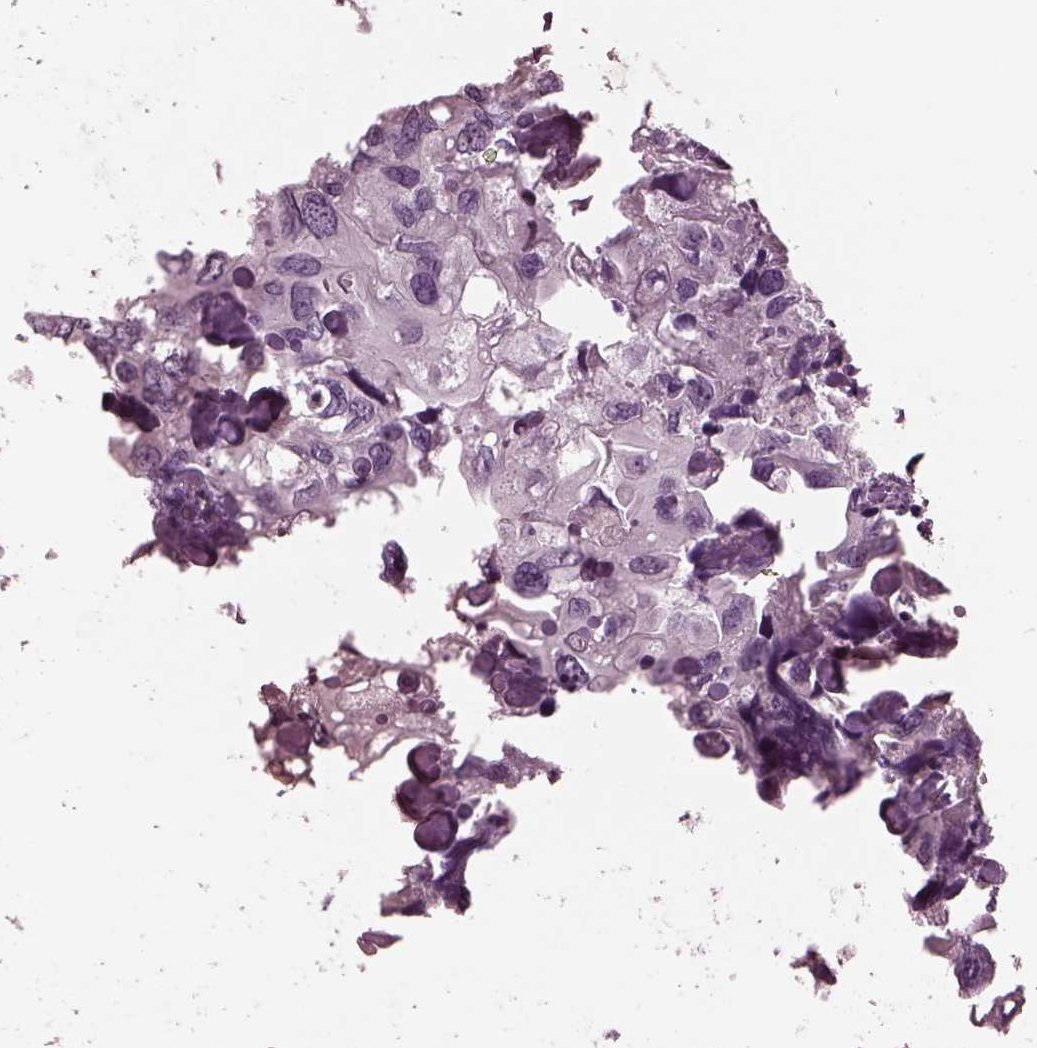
{"staining": {"intensity": "negative", "quantity": "none", "location": "none"}, "tissue": "urothelial cancer", "cell_type": "Tumor cells", "image_type": "cancer", "snomed": [{"axis": "morphology", "description": "Urothelial carcinoma, High grade"}, {"axis": "topography", "description": "Urinary bladder"}], "caption": "The immunohistochemistry photomicrograph has no significant staining in tumor cells of urothelial cancer tissue. Brightfield microscopy of immunohistochemistry (IHC) stained with DAB (3,3'-diaminobenzidine) (brown) and hematoxylin (blue), captured at high magnification.", "gene": "SLC6A17", "patient": {"sex": "male", "age": 59}}